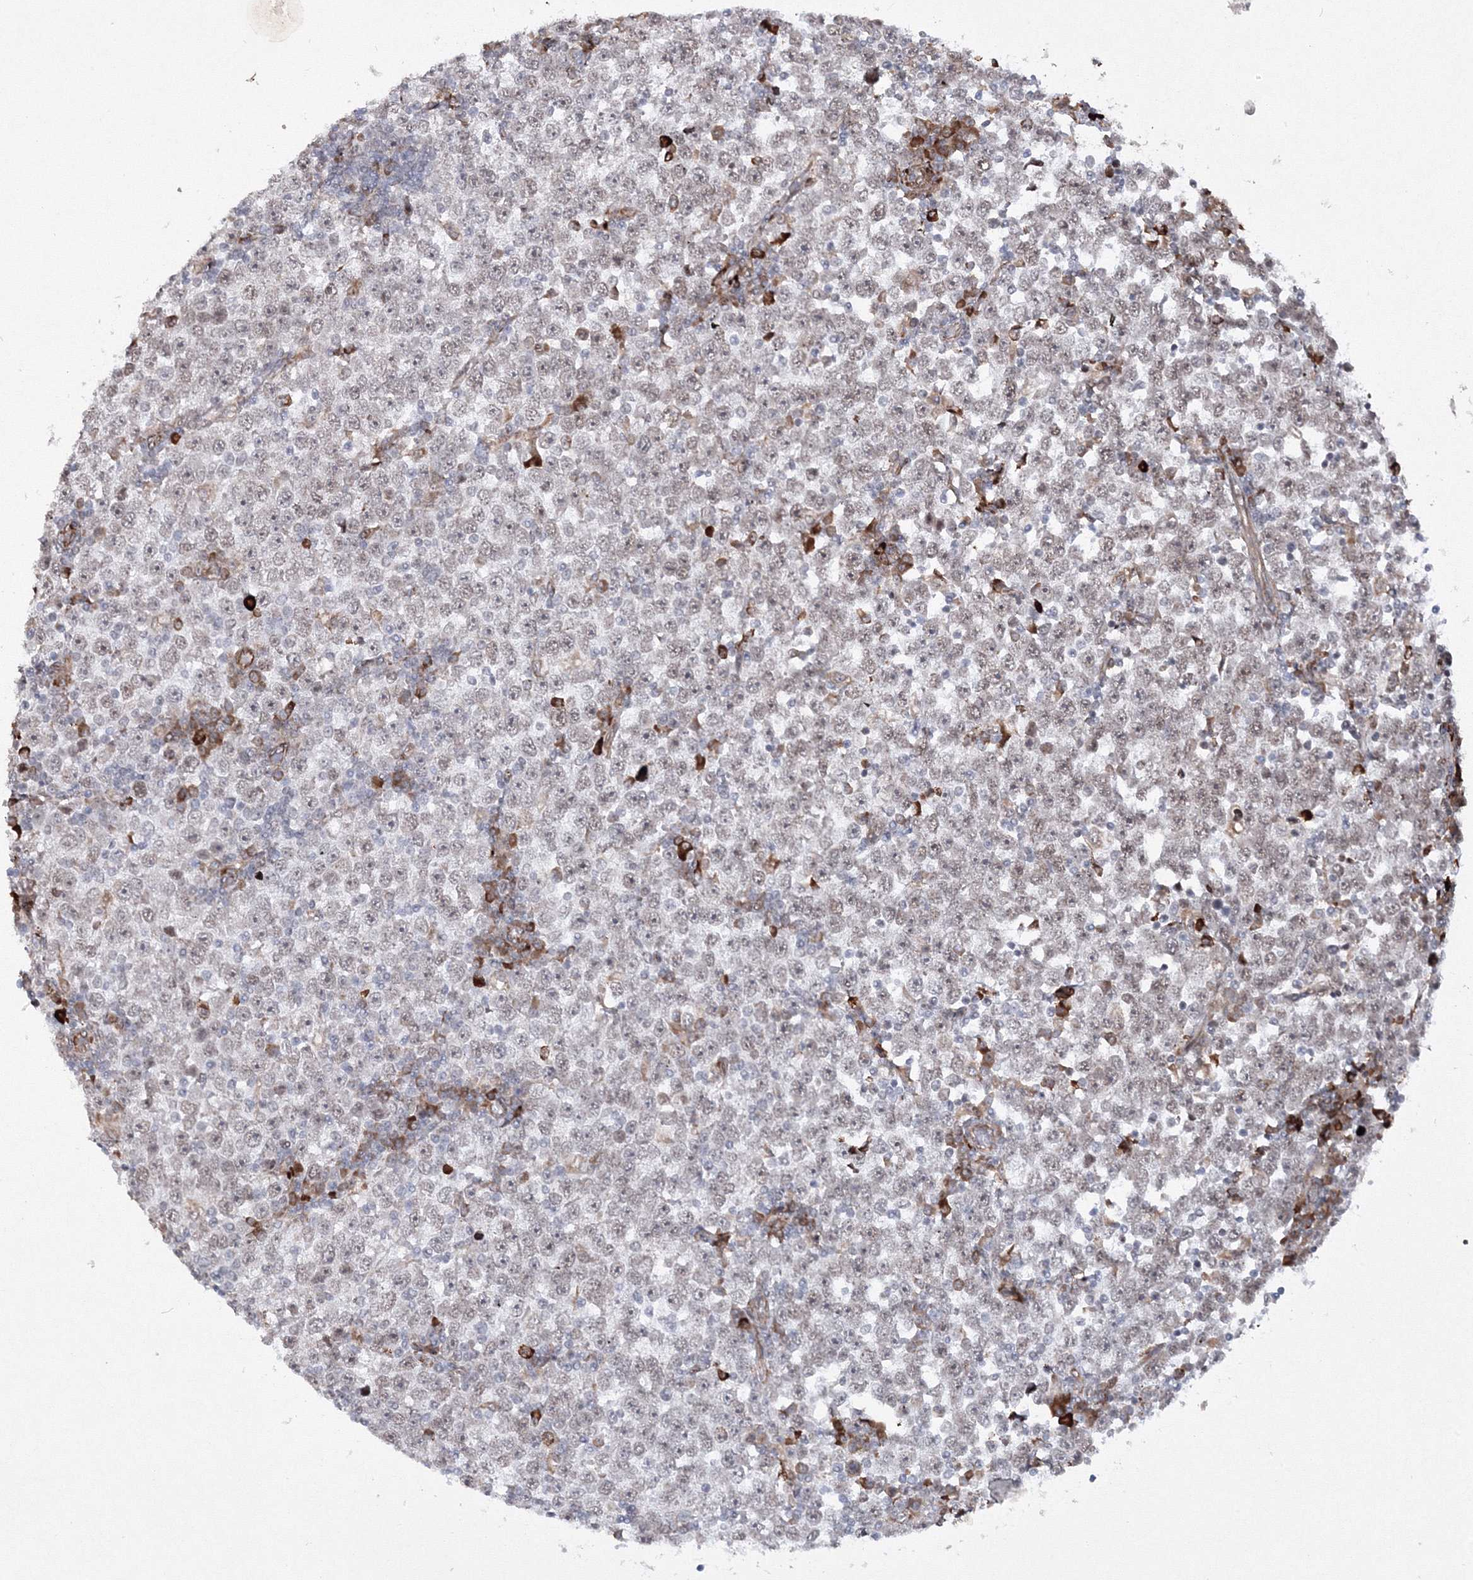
{"staining": {"intensity": "weak", "quantity": "25%-75%", "location": "nuclear"}, "tissue": "testis cancer", "cell_type": "Tumor cells", "image_type": "cancer", "snomed": [{"axis": "morphology", "description": "Seminoma, NOS"}, {"axis": "topography", "description": "Testis"}], "caption": "Testis seminoma tissue reveals weak nuclear positivity in about 25%-75% of tumor cells (DAB (3,3'-diaminobenzidine) IHC with brightfield microscopy, high magnification).", "gene": "EFCAB12", "patient": {"sex": "male", "age": 65}}